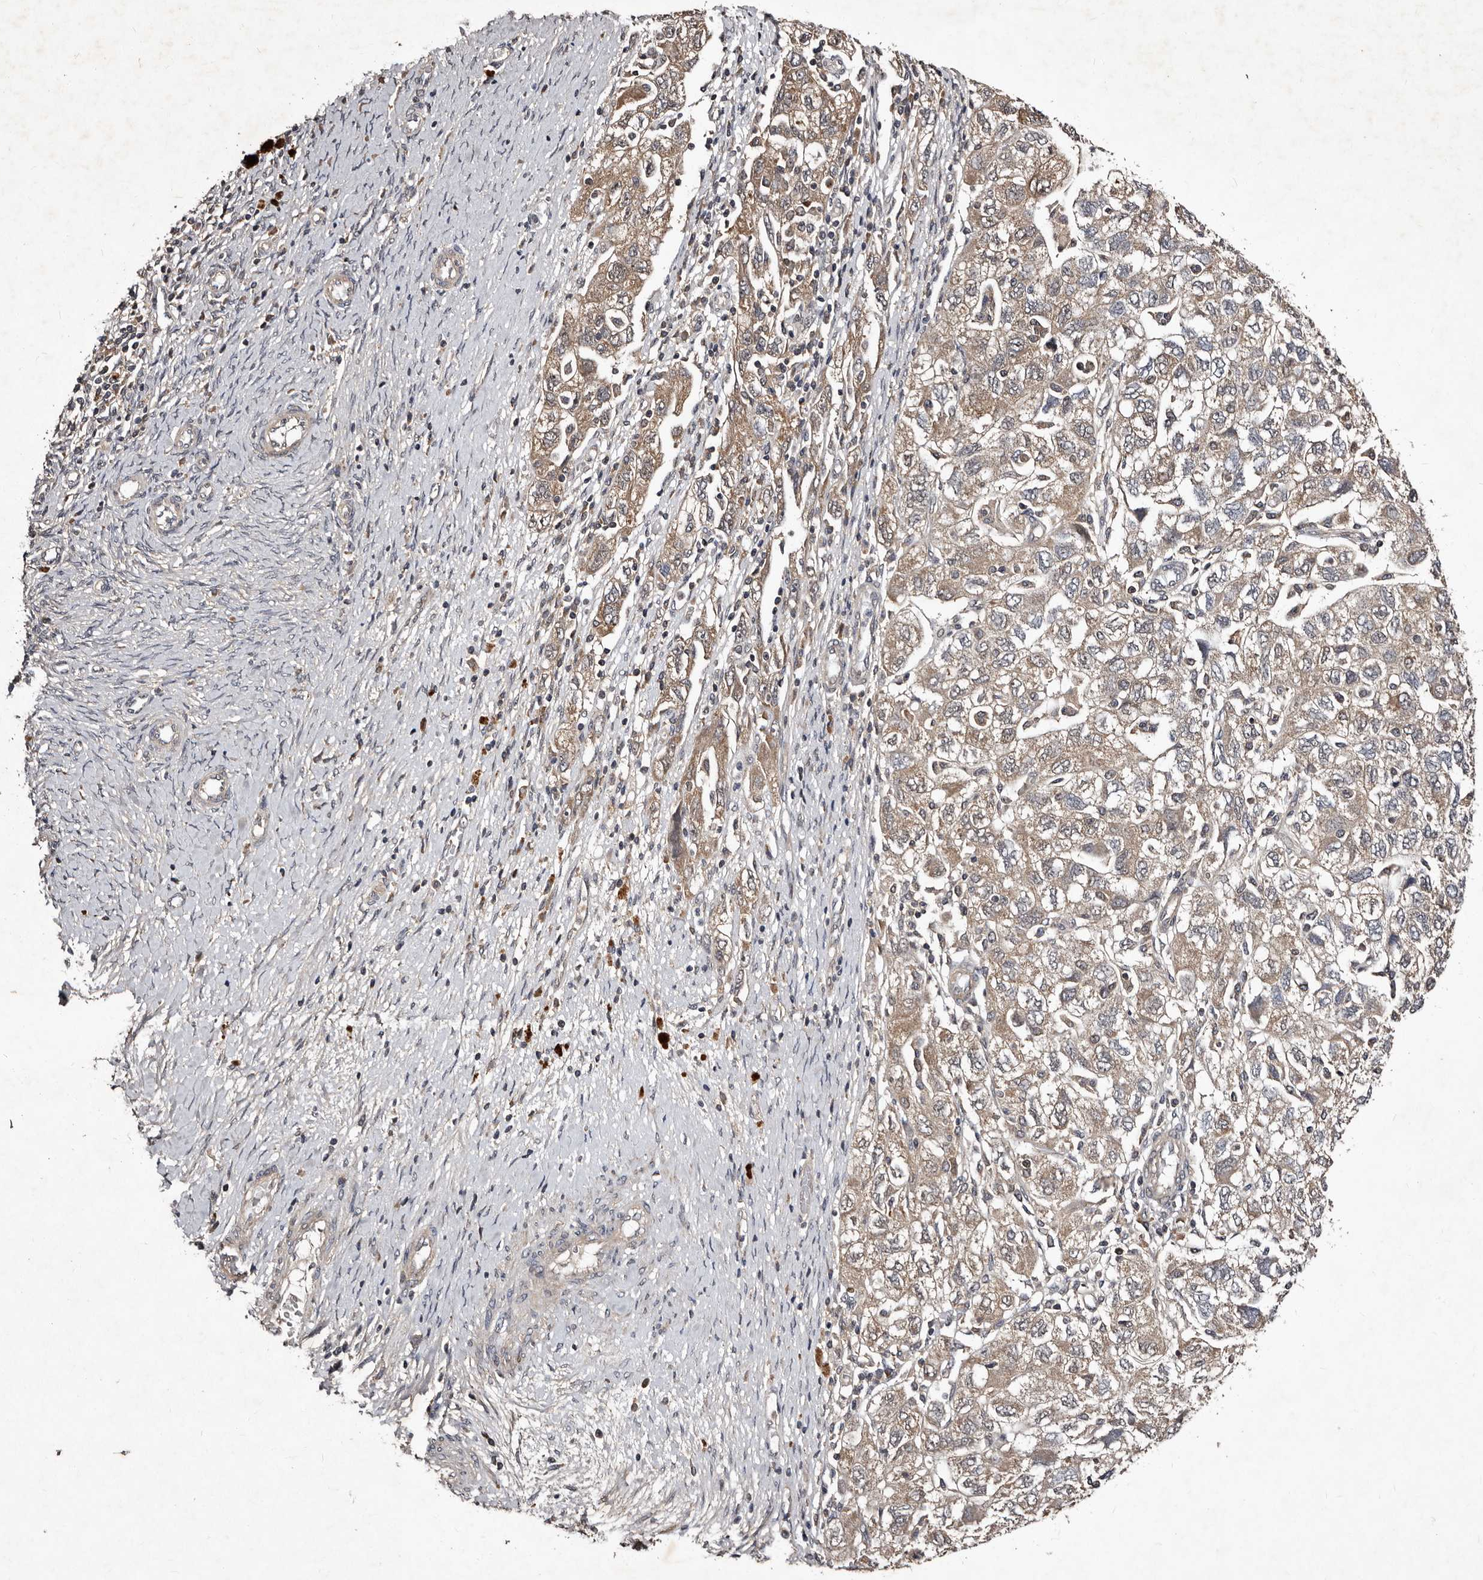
{"staining": {"intensity": "weak", "quantity": "25%-75%", "location": "cytoplasmic/membranous"}, "tissue": "ovarian cancer", "cell_type": "Tumor cells", "image_type": "cancer", "snomed": [{"axis": "morphology", "description": "Carcinoma, NOS"}, {"axis": "morphology", "description": "Cystadenocarcinoma, serous, NOS"}, {"axis": "topography", "description": "Ovary"}], "caption": "DAB immunohistochemical staining of human ovarian carcinoma demonstrates weak cytoplasmic/membranous protein expression in about 25%-75% of tumor cells.", "gene": "MKRN3", "patient": {"sex": "female", "age": 69}}